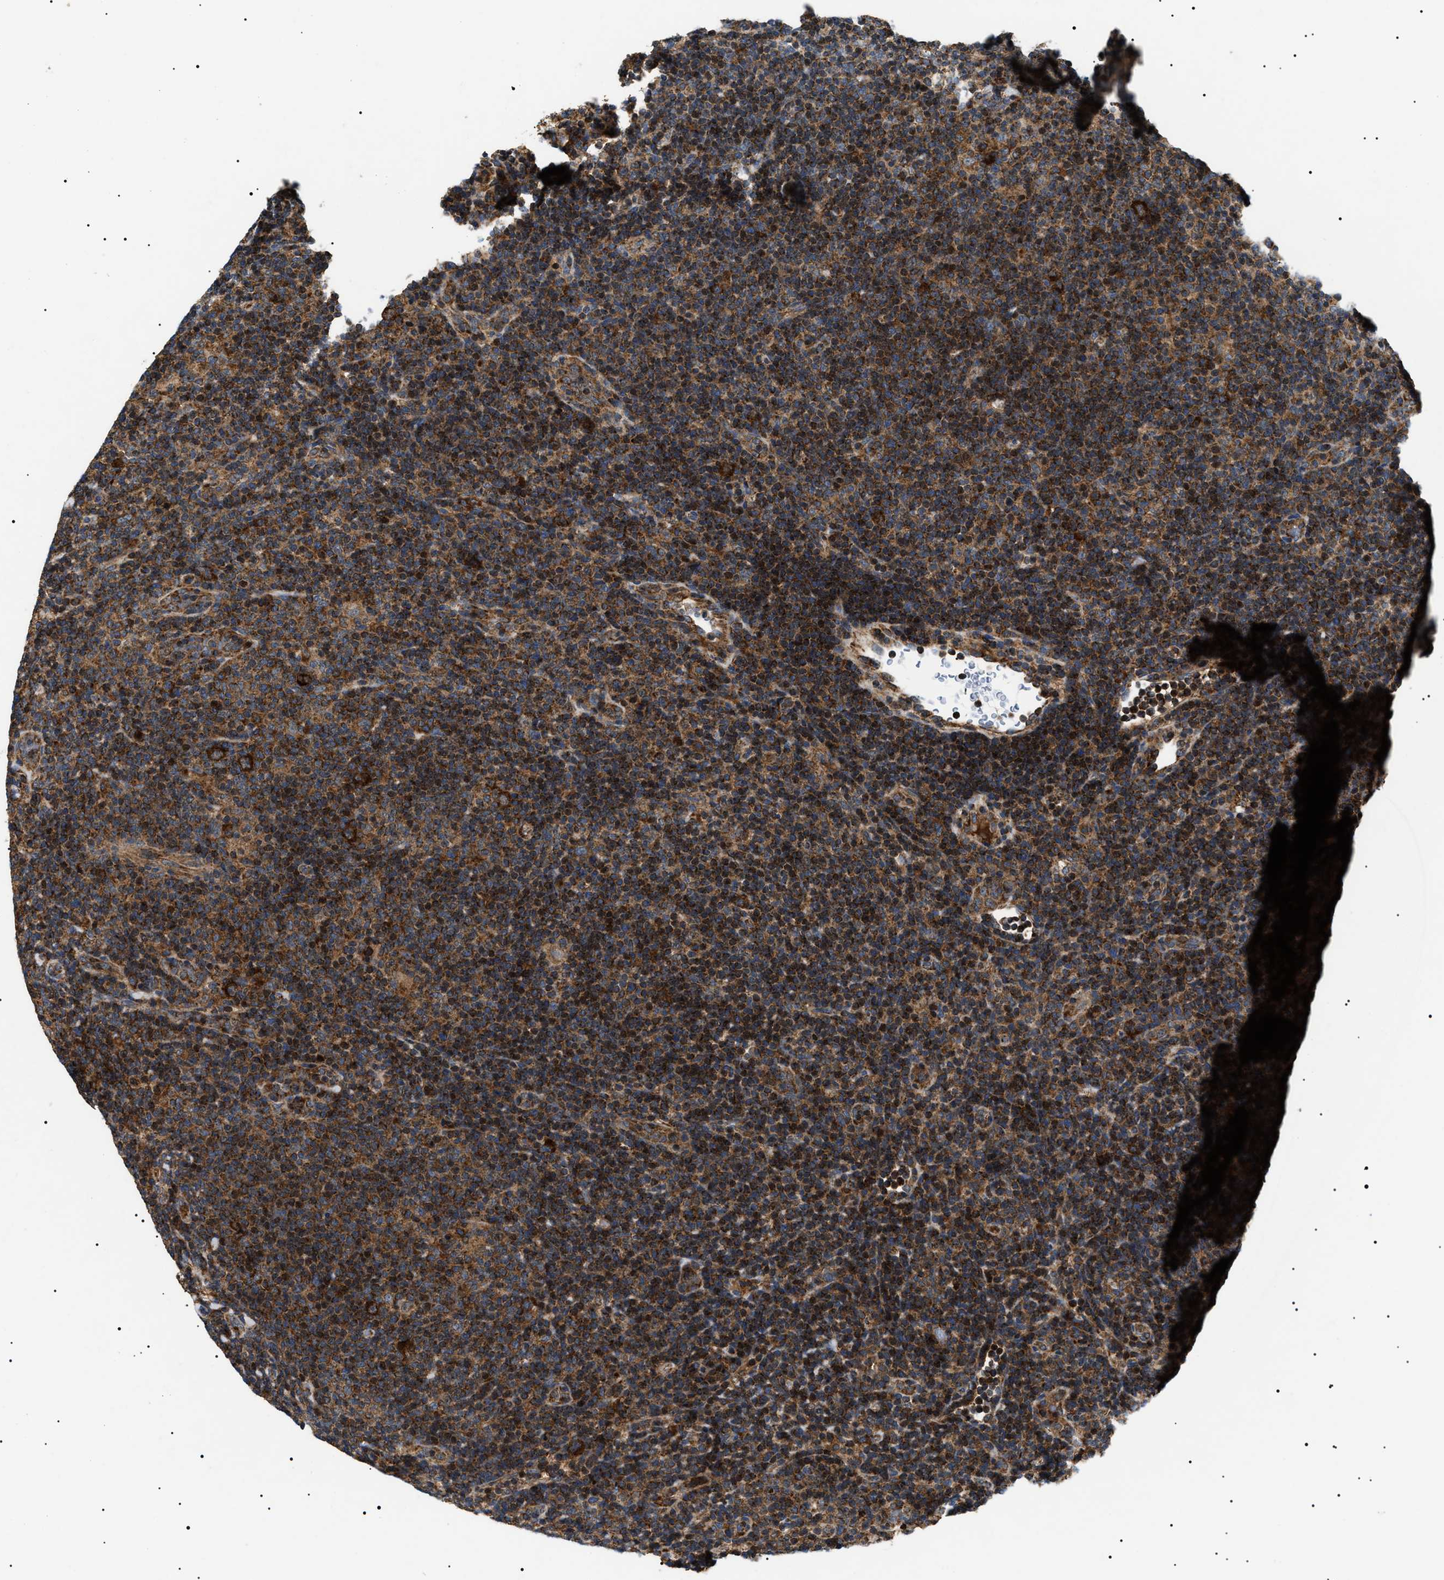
{"staining": {"intensity": "strong", "quantity": ">75%", "location": "cytoplasmic/membranous"}, "tissue": "lymphoma", "cell_type": "Tumor cells", "image_type": "cancer", "snomed": [{"axis": "morphology", "description": "Hodgkin's disease, NOS"}, {"axis": "topography", "description": "Lymph node"}], "caption": "Human lymphoma stained with a brown dye exhibits strong cytoplasmic/membranous positive expression in about >75% of tumor cells.", "gene": "OXSM", "patient": {"sex": "female", "age": 57}}